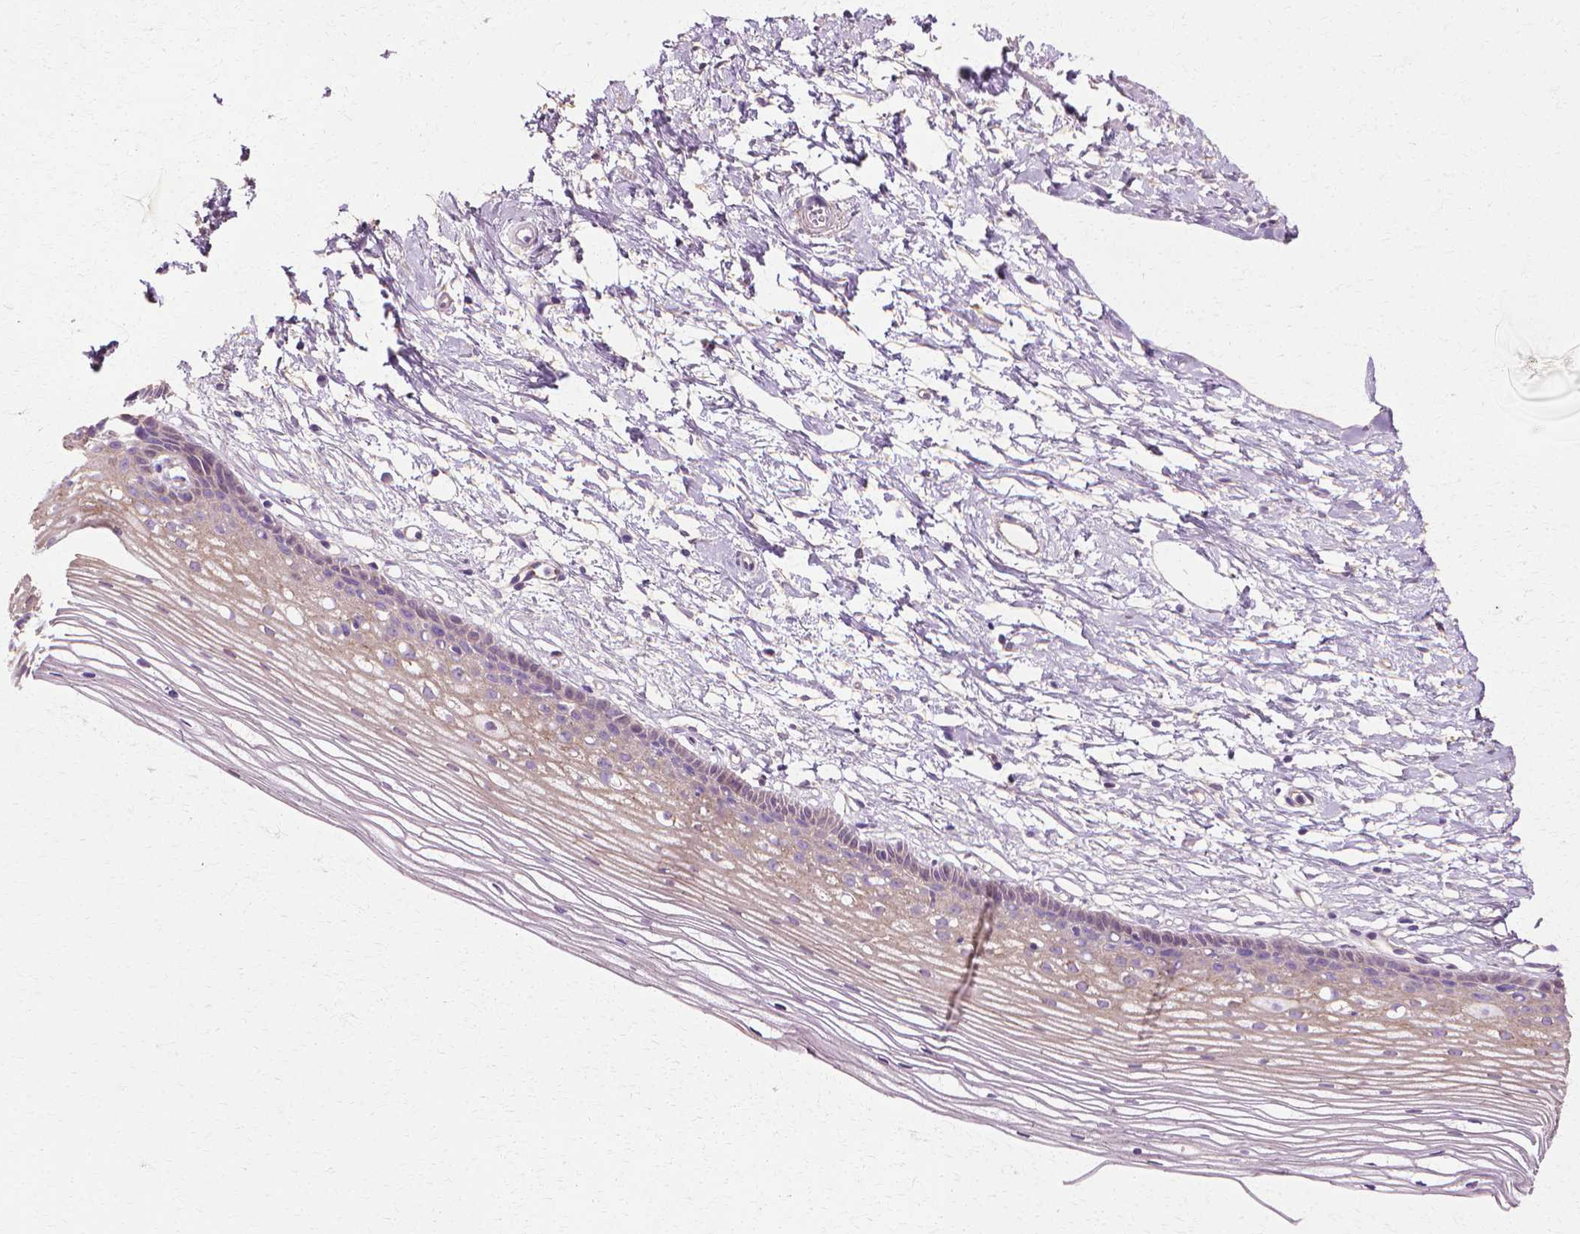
{"staining": {"intensity": "negative", "quantity": "none", "location": "none"}, "tissue": "cervix", "cell_type": "Glandular cells", "image_type": "normal", "snomed": [{"axis": "morphology", "description": "Normal tissue, NOS"}, {"axis": "topography", "description": "Cervix"}], "caption": "IHC of normal cervix shows no expression in glandular cells.", "gene": "CFAP157", "patient": {"sex": "female", "age": 40}}